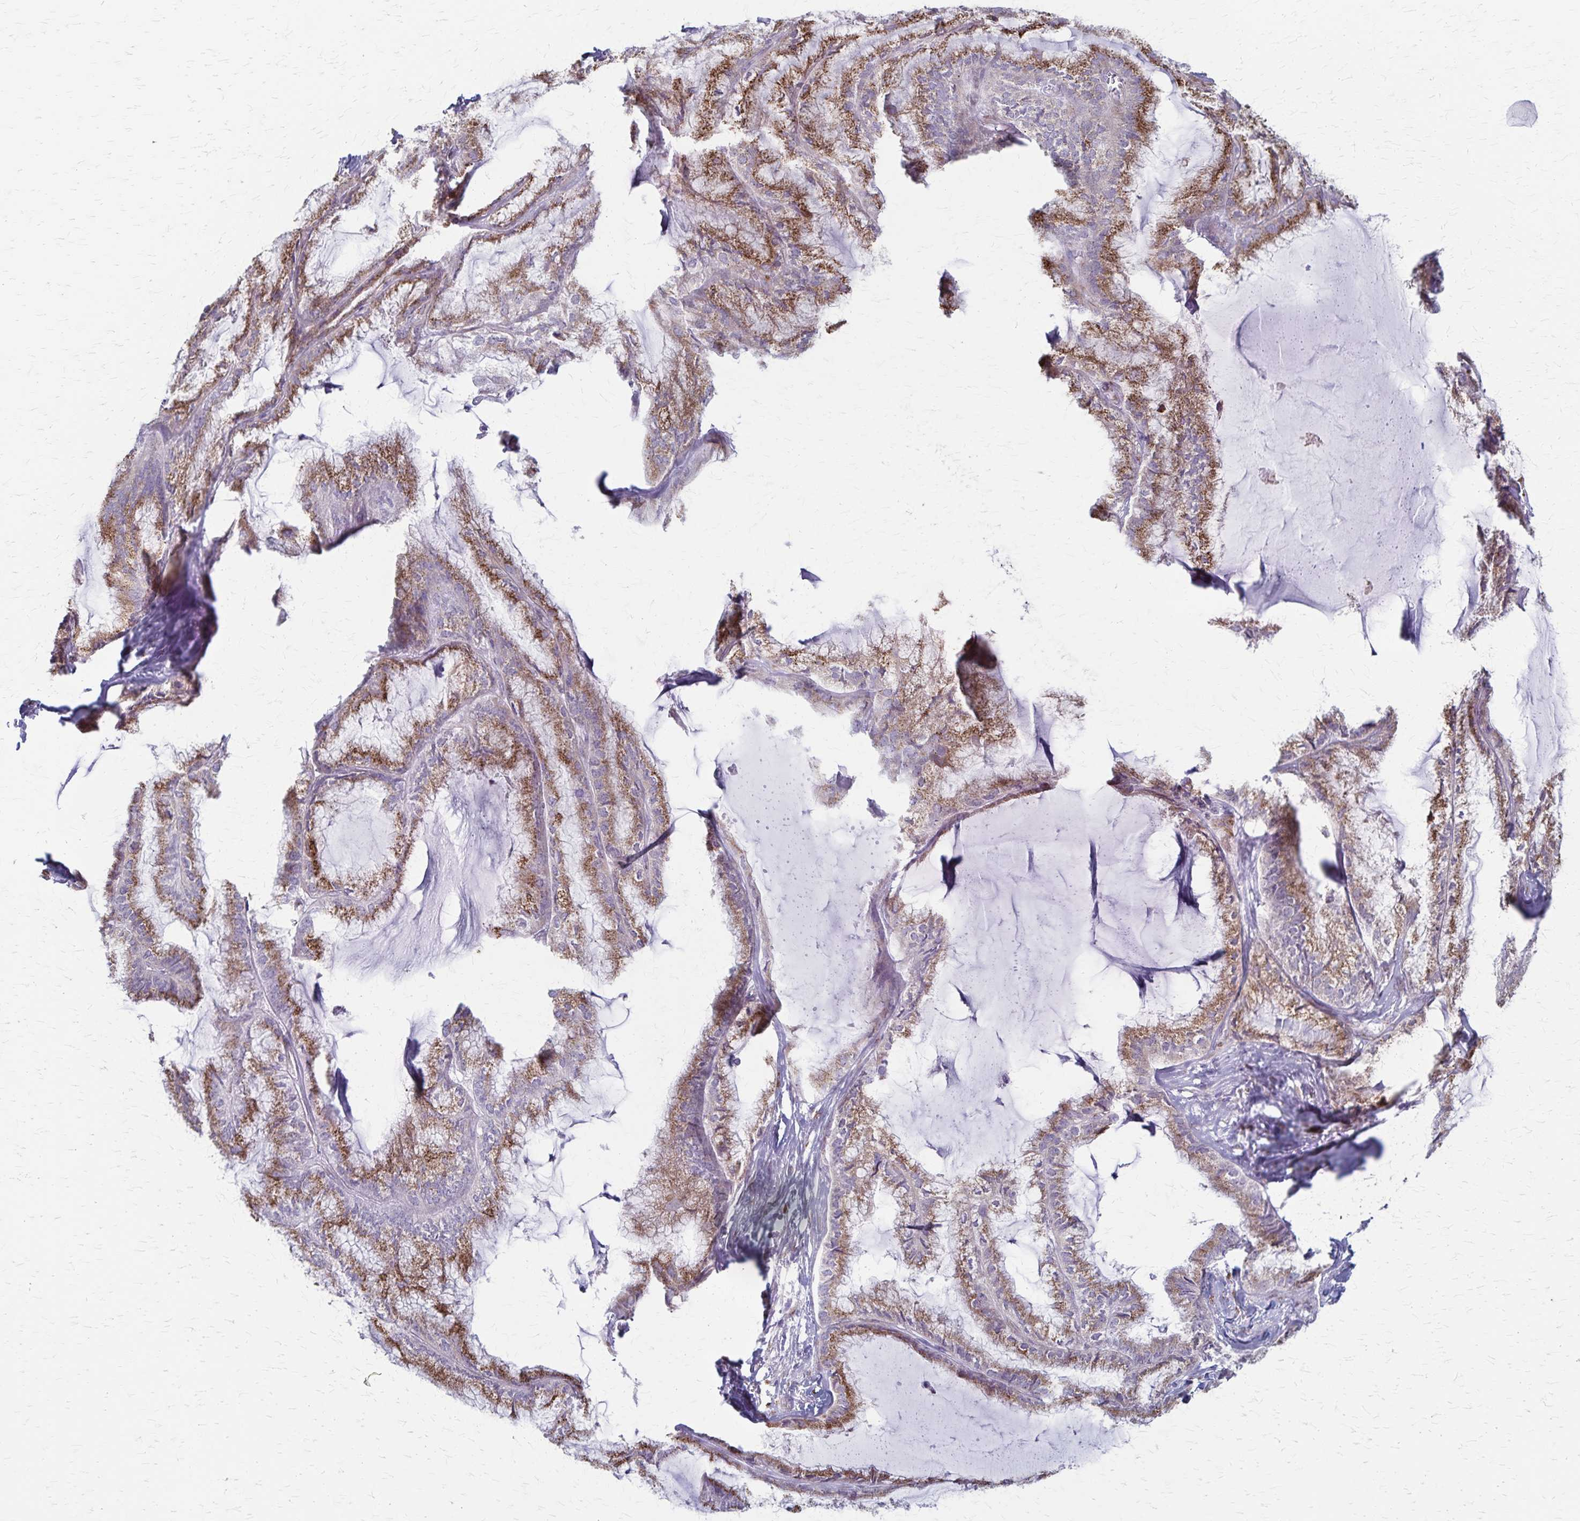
{"staining": {"intensity": "moderate", "quantity": ">75%", "location": "cytoplasmic/membranous"}, "tissue": "endometrial cancer", "cell_type": "Tumor cells", "image_type": "cancer", "snomed": [{"axis": "morphology", "description": "Carcinoma, NOS"}, {"axis": "topography", "description": "Endometrium"}], "caption": "The immunohistochemical stain shows moderate cytoplasmic/membranous positivity in tumor cells of endometrial cancer (carcinoma) tissue.", "gene": "MCFD2", "patient": {"sex": "female", "age": 62}}